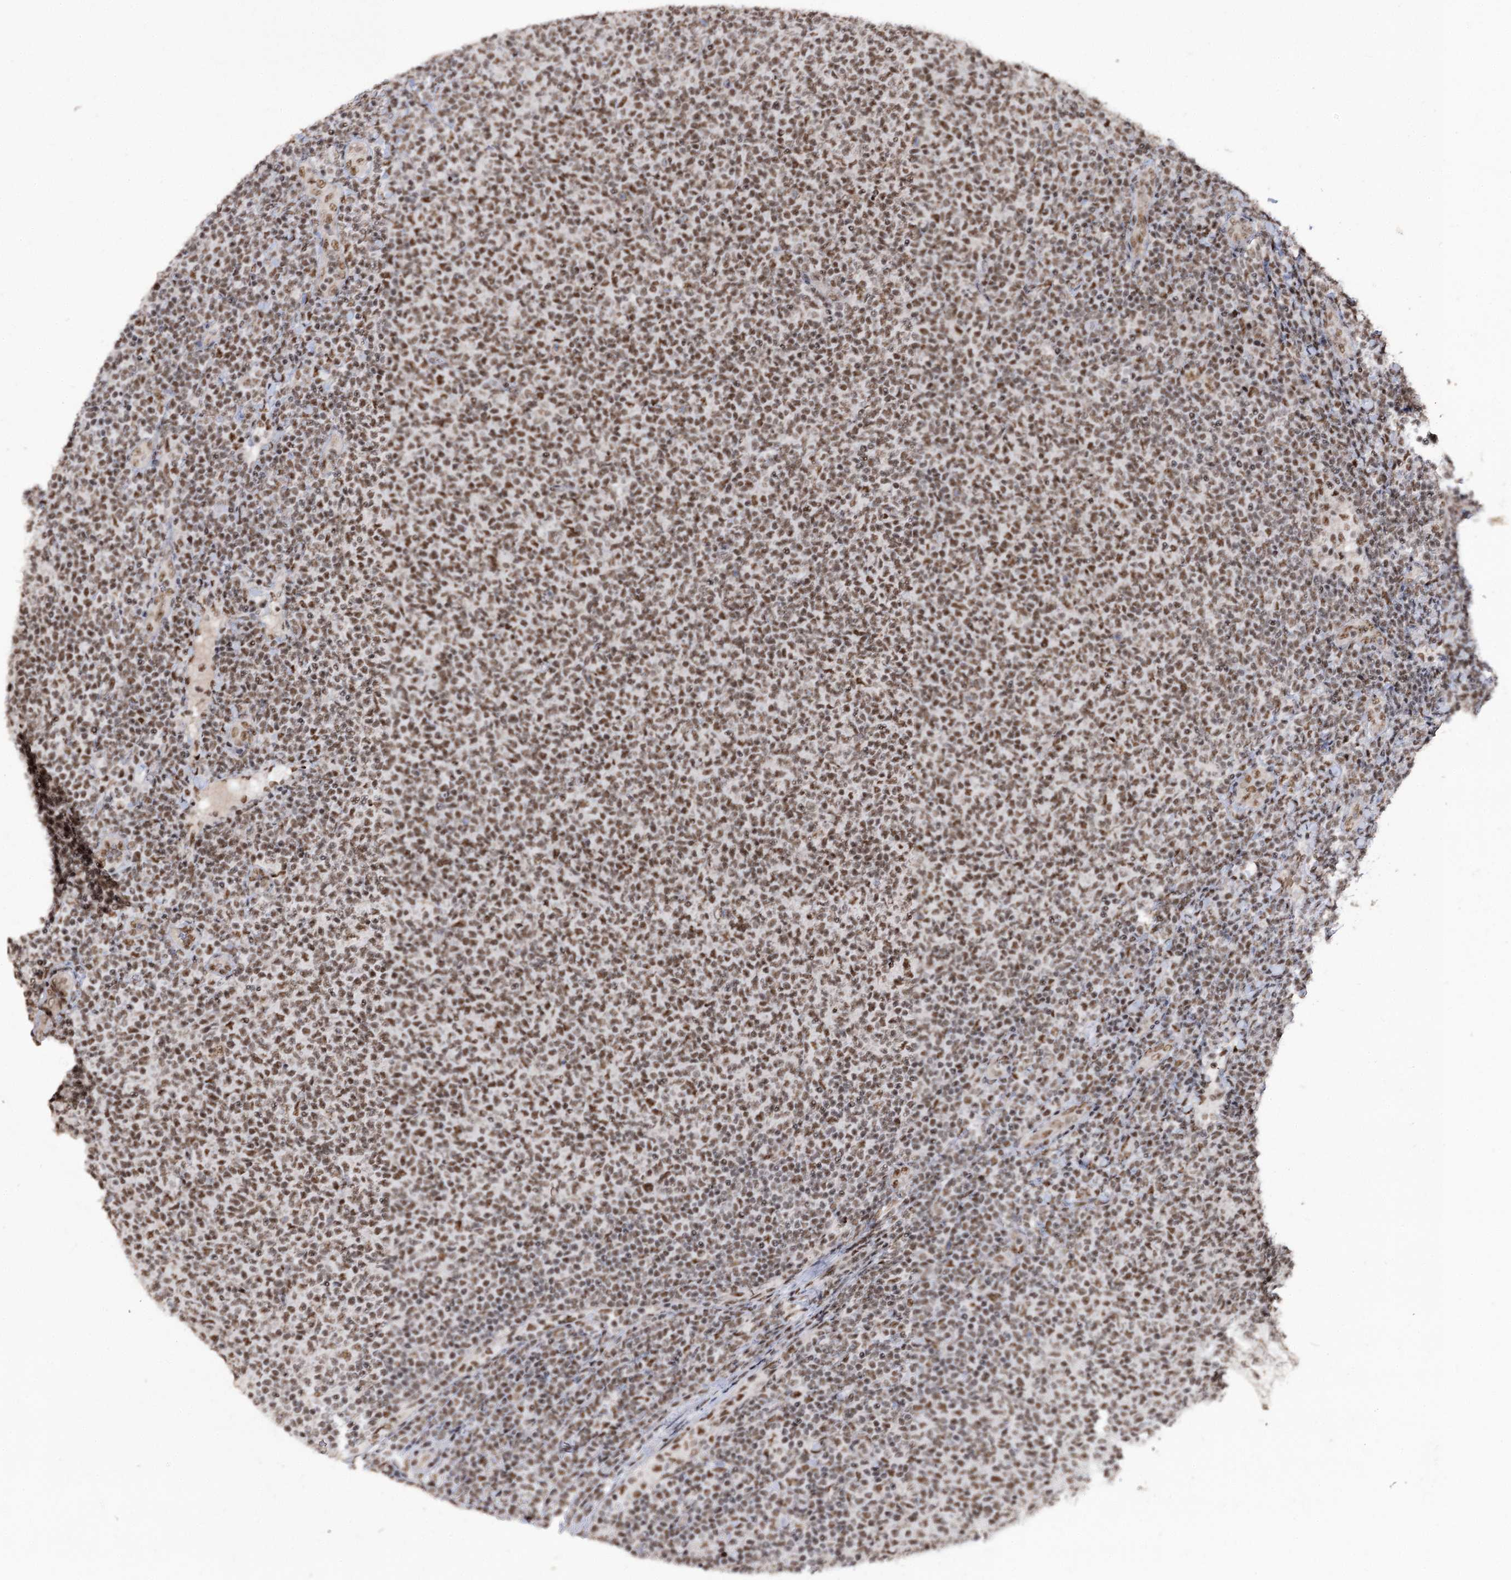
{"staining": {"intensity": "moderate", "quantity": ">75%", "location": "nuclear"}, "tissue": "lymphoma", "cell_type": "Tumor cells", "image_type": "cancer", "snomed": [{"axis": "morphology", "description": "Malignant lymphoma, non-Hodgkin's type, Low grade"}, {"axis": "topography", "description": "Lymph node"}], "caption": "Protein analysis of lymphoma tissue demonstrates moderate nuclear positivity in about >75% of tumor cells.", "gene": "U2SURP", "patient": {"sex": "male", "age": 66}}